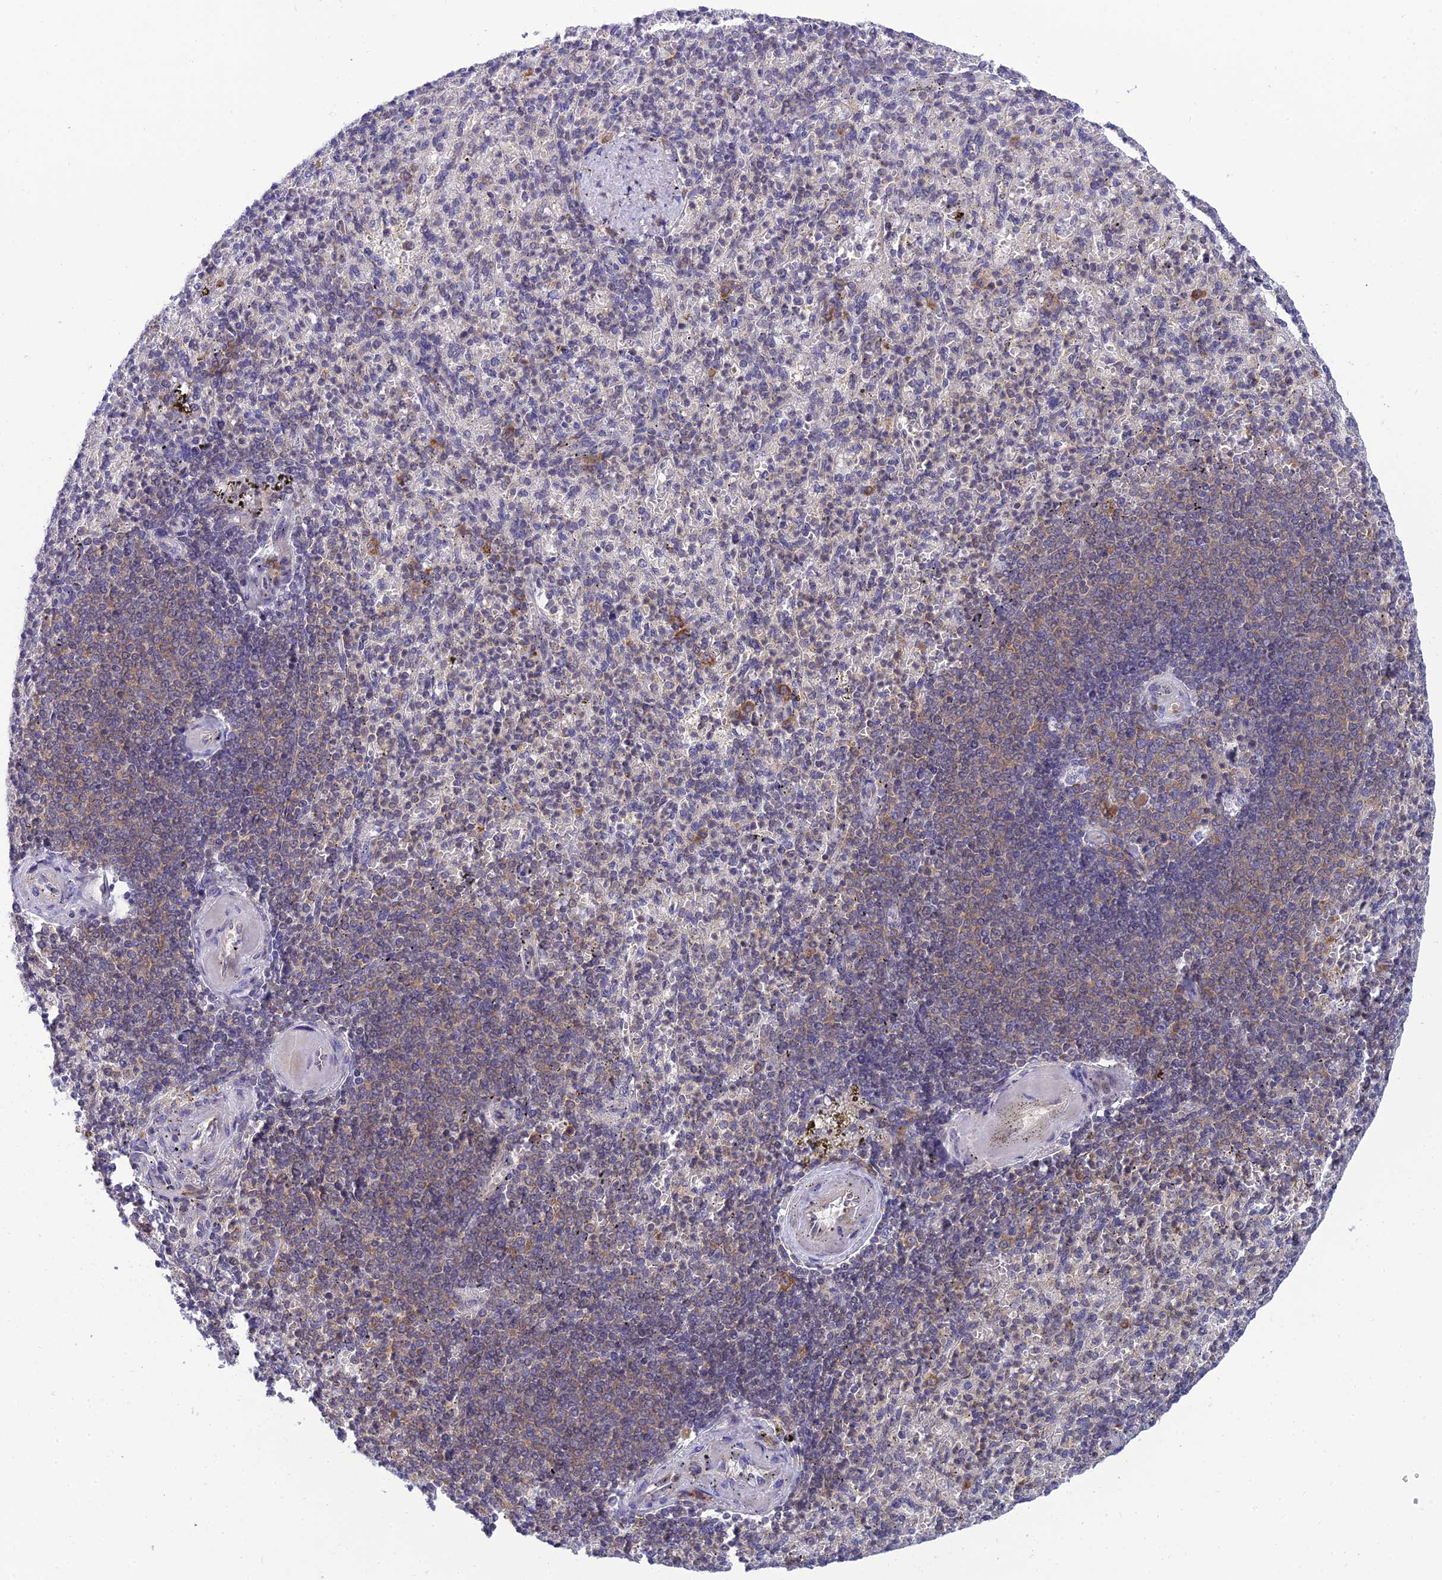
{"staining": {"intensity": "moderate", "quantity": "<25%", "location": "cytoplasmic/membranous"}, "tissue": "spleen", "cell_type": "Cells in red pulp", "image_type": "normal", "snomed": [{"axis": "morphology", "description": "Normal tissue, NOS"}, {"axis": "topography", "description": "Spleen"}], "caption": "Spleen stained with a brown dye shows moderate cytoplasmic/membranous positive staining in approximately <25% of cells in red pulp.", "gene": "CLCN7", "patient": {"sex": "female", "age": 74}}